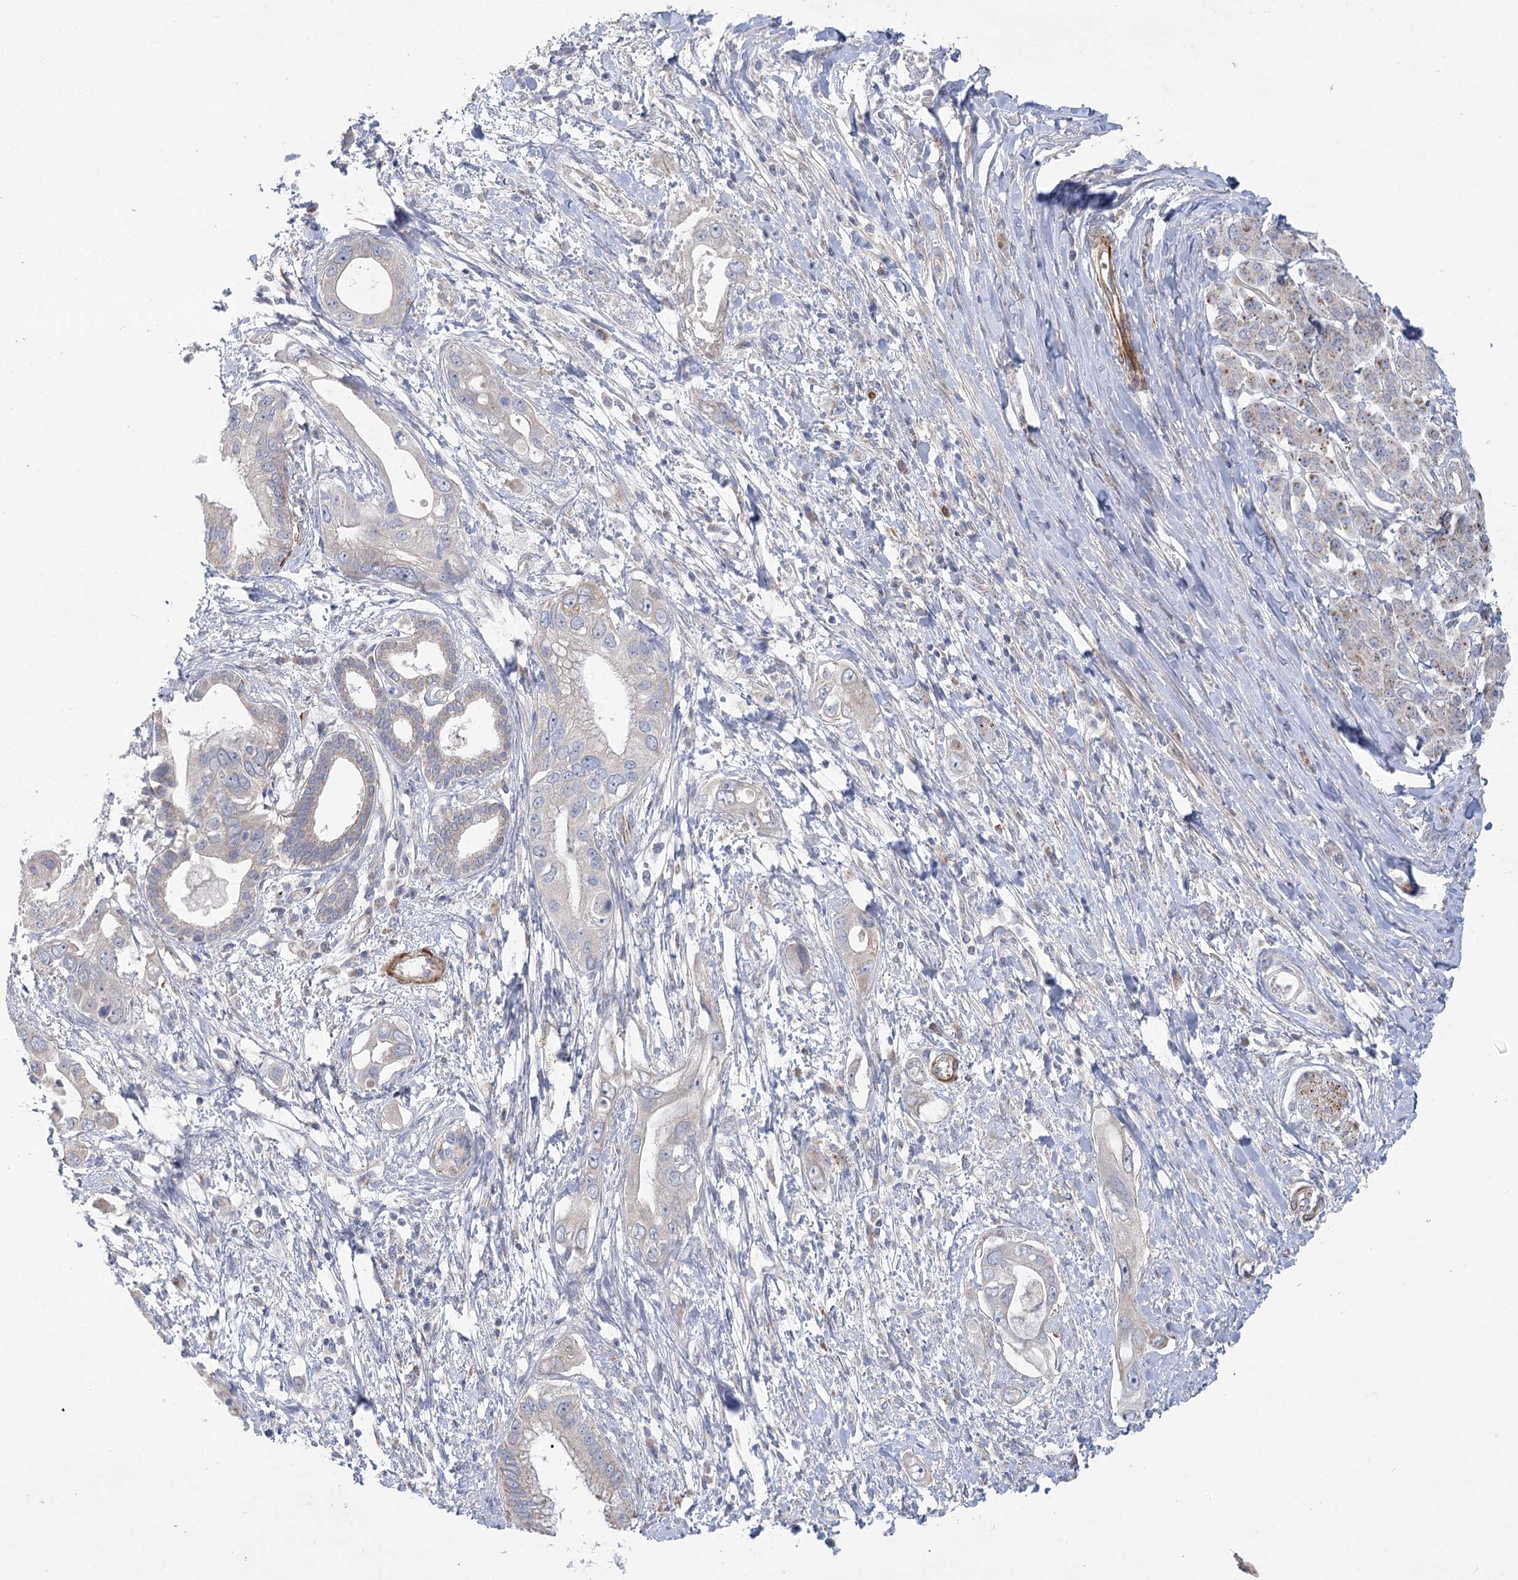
{"staining": {"intensity": "negative", "quantity": "none", "location": "none"}, "tissue": "pancreatic cancer", "cell_type": "Tumor cells", "image_type": "cancer", "snomed": [{"axis": "morphology", "description": "Inflammation, NOS"}, {"axis": "morphology", "description": "Adenocarcinoma, NOS"}, {"axis": "topography", "description": "Pancreas"}], "caption": "Tumor cells show no significant staining in pancreatic adenocarcinoma. (Brightfield microscopy of DAB immunohistochemistry (IHC) at high magnification).", "gene": "DHTKD1", "patient": {"sex": "female", "age": 56}}